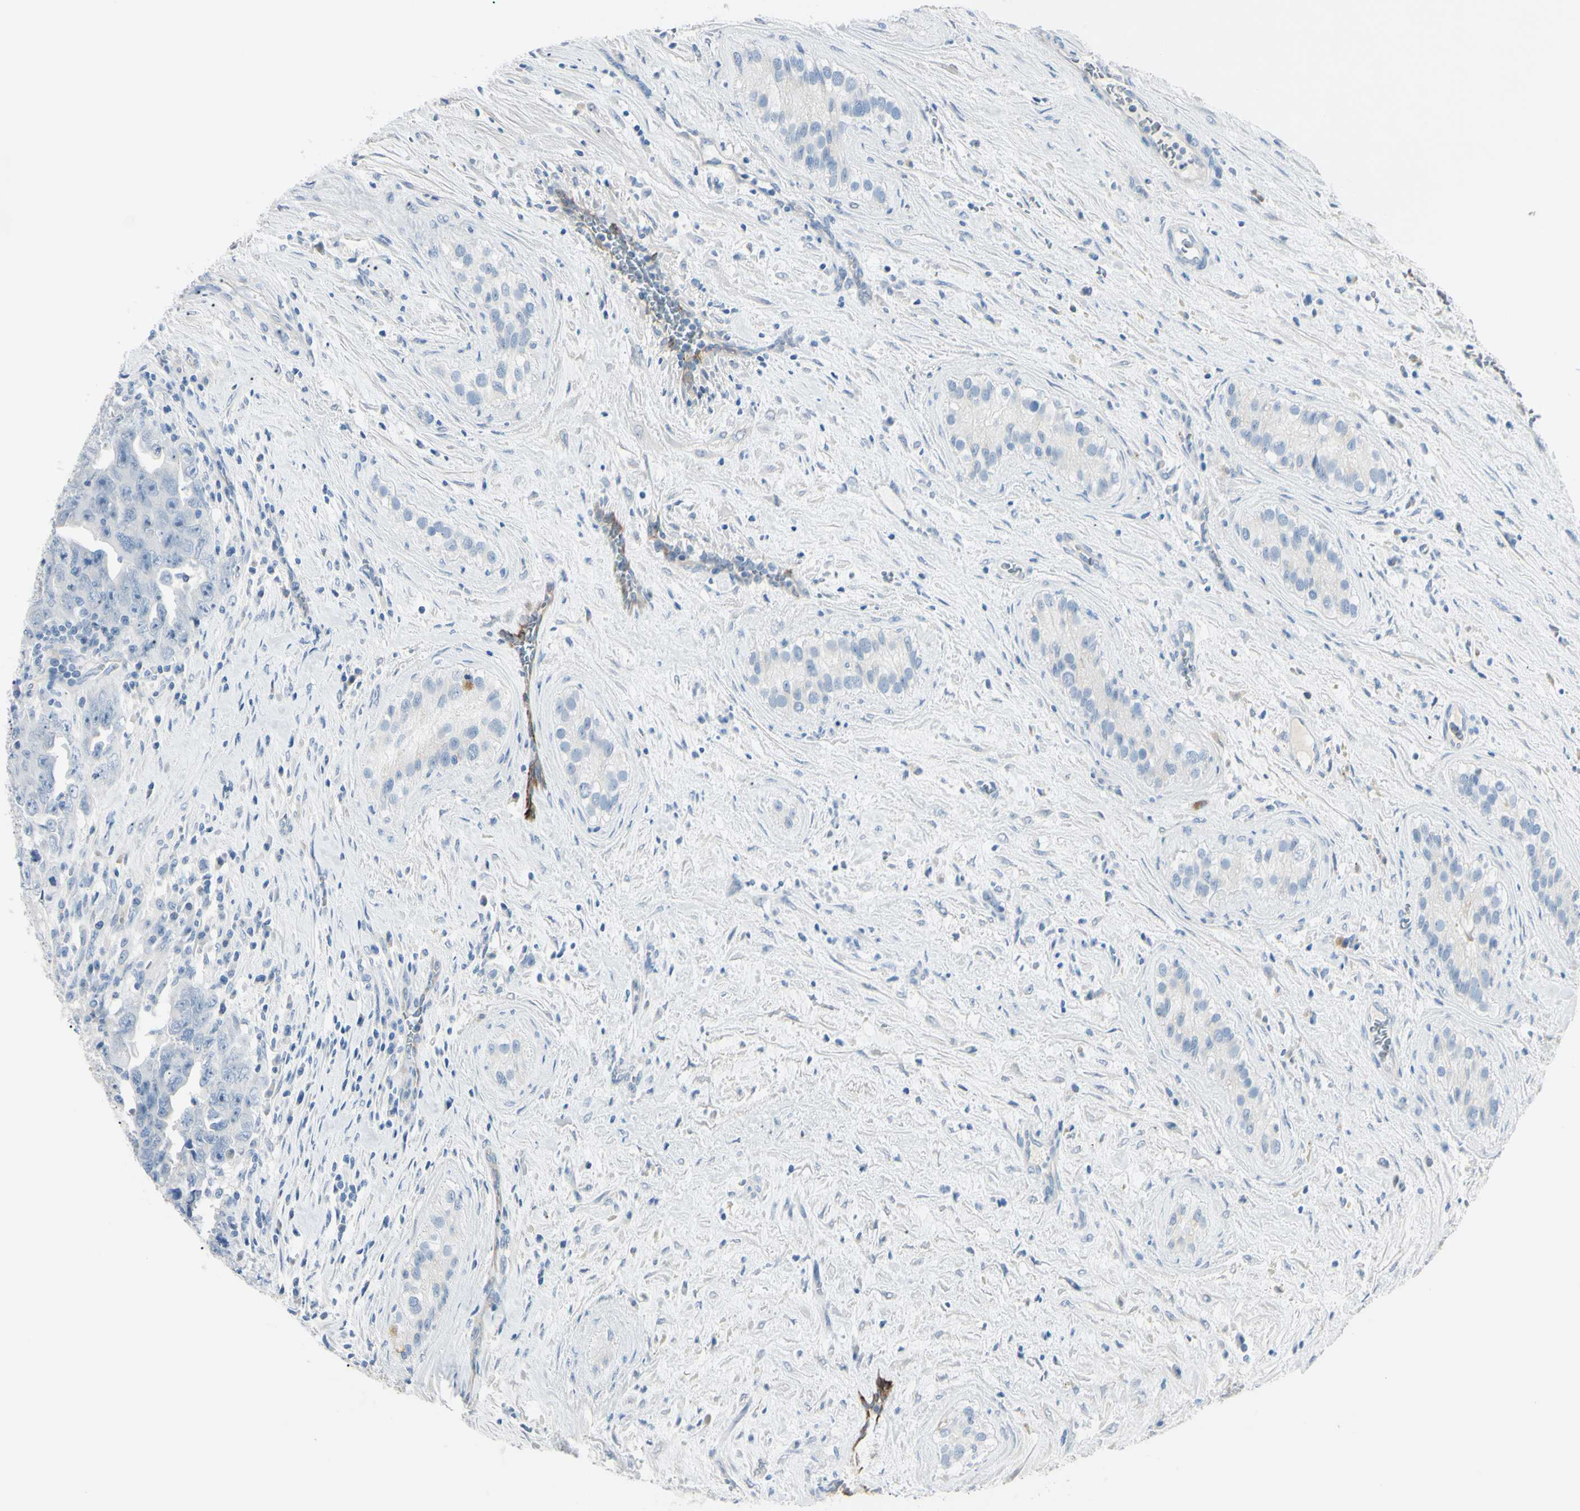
{"staining": {"intensity": "negative", "quantity": "none", "location": "none"}, "tissue": "testis cancer", "cell_type": "Tumor cells", "image_type": "cancer", "snomed": [{"axis": "morphology", "description": "Carcinoma, Embryonal, NOS"}, {"axis": "topography", "description": "Testis"}], "caption": "A high-resolution photomicrograph shows IHC staining of embryonal carcinoma (testis), which exhibits no significant positivity in tumor cells. (DAB immunohistochemistry, high magnification).", "gene": "FOLH1", "patient": {"sex": "male", "age": 28}}